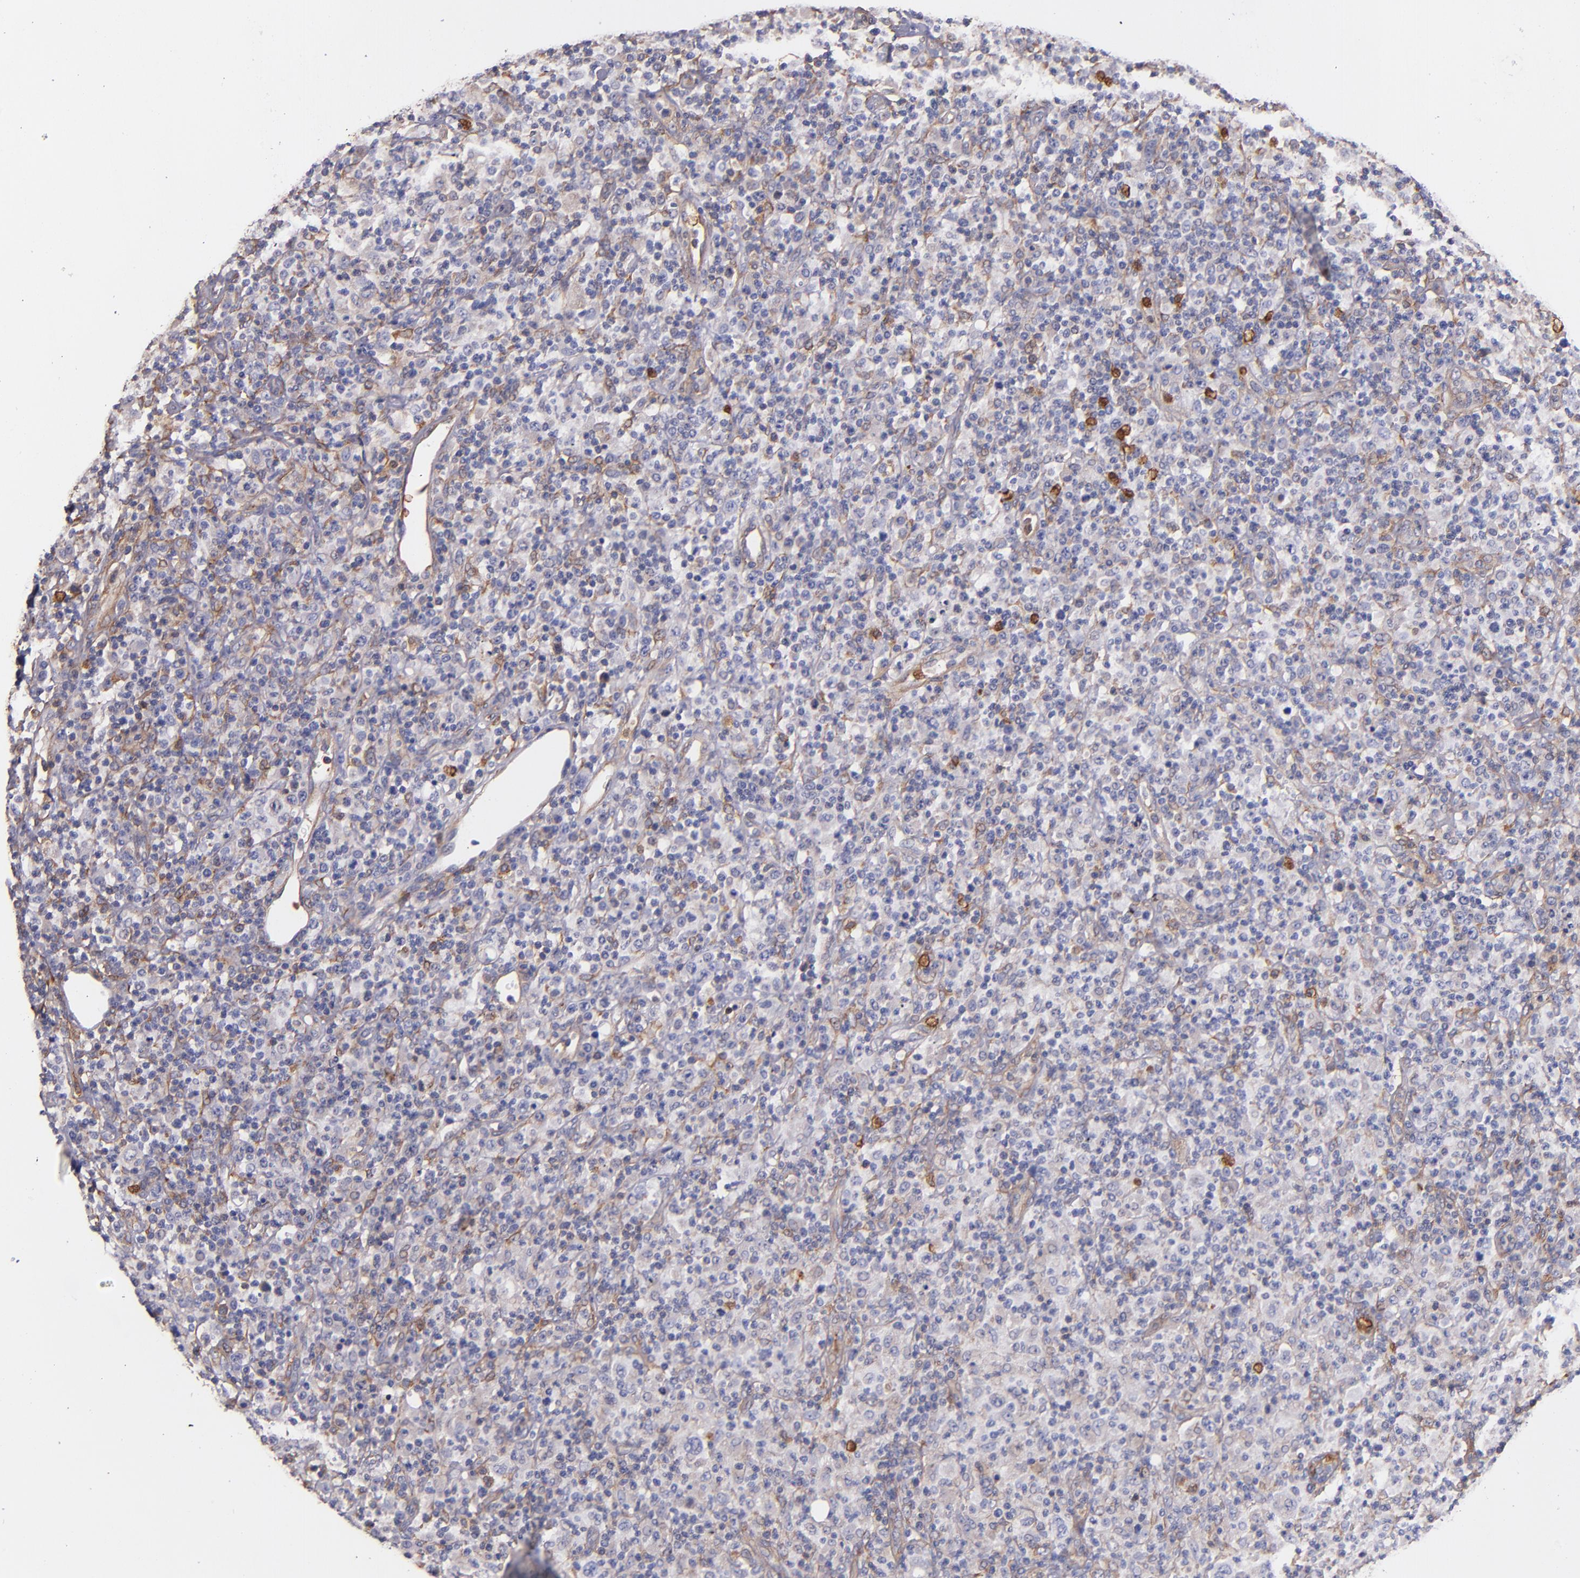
{"staining": {"intensity": "weak", "quantity": "<25%", "location": "cytoplasmic/membranous"}, "tissue": "lymphoma", "cell_type": "Tumor cells", "image_type": "cancer", "snomed": [{"axis": "morphology", "description": "Hodgkin's disease, NOS"}, {"axis": "topography", "description": "Lymph node"}], "caption": "Lymphoma stained for a protein using IHC shows no positivity tumor cells.", "gene": "VCL", "patient": {"sex": "male", "age": 65}}